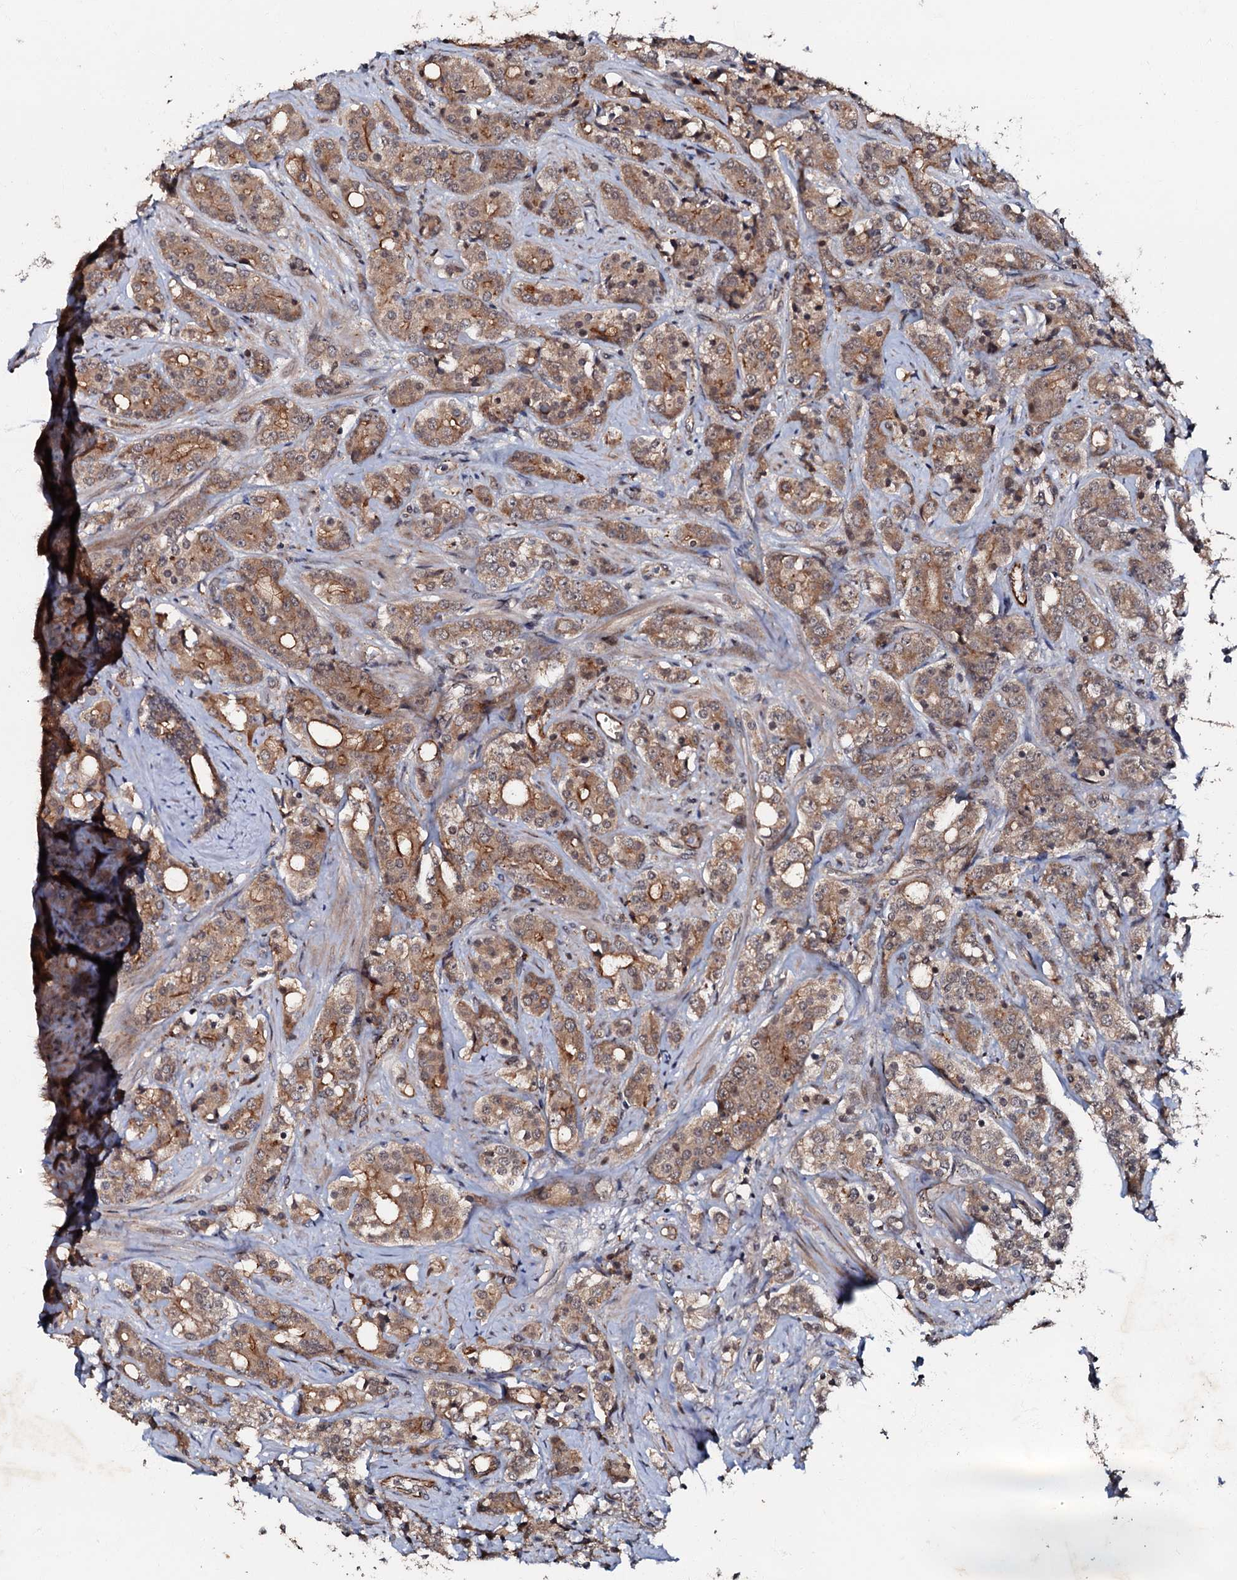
{"staining": {"intensity": "moderate", "quantity": ">75%", "location": "cytoplasmic/membranous"}, "tissue": "prostate cancer", "cell_type": "Tumor cells", "image_type": "cancer", "snomed": [{"axis": "morphology", "description": "Adenocarcinoma, High grade"}, {"axis": "topography", "description": "Prostate"}], "caption": "Tumor cells reveal medium levels of moderate cytoplasmic/membranous positivity in approximately >75% of cells in human prostate cancer (high-grade adenocarcinoma). Immunohistochemistry stains the protein of interest in brown and the nuclei are stained blue.", "gene": "MANSC4", "patient": {"sex": "male", "age": 62}}